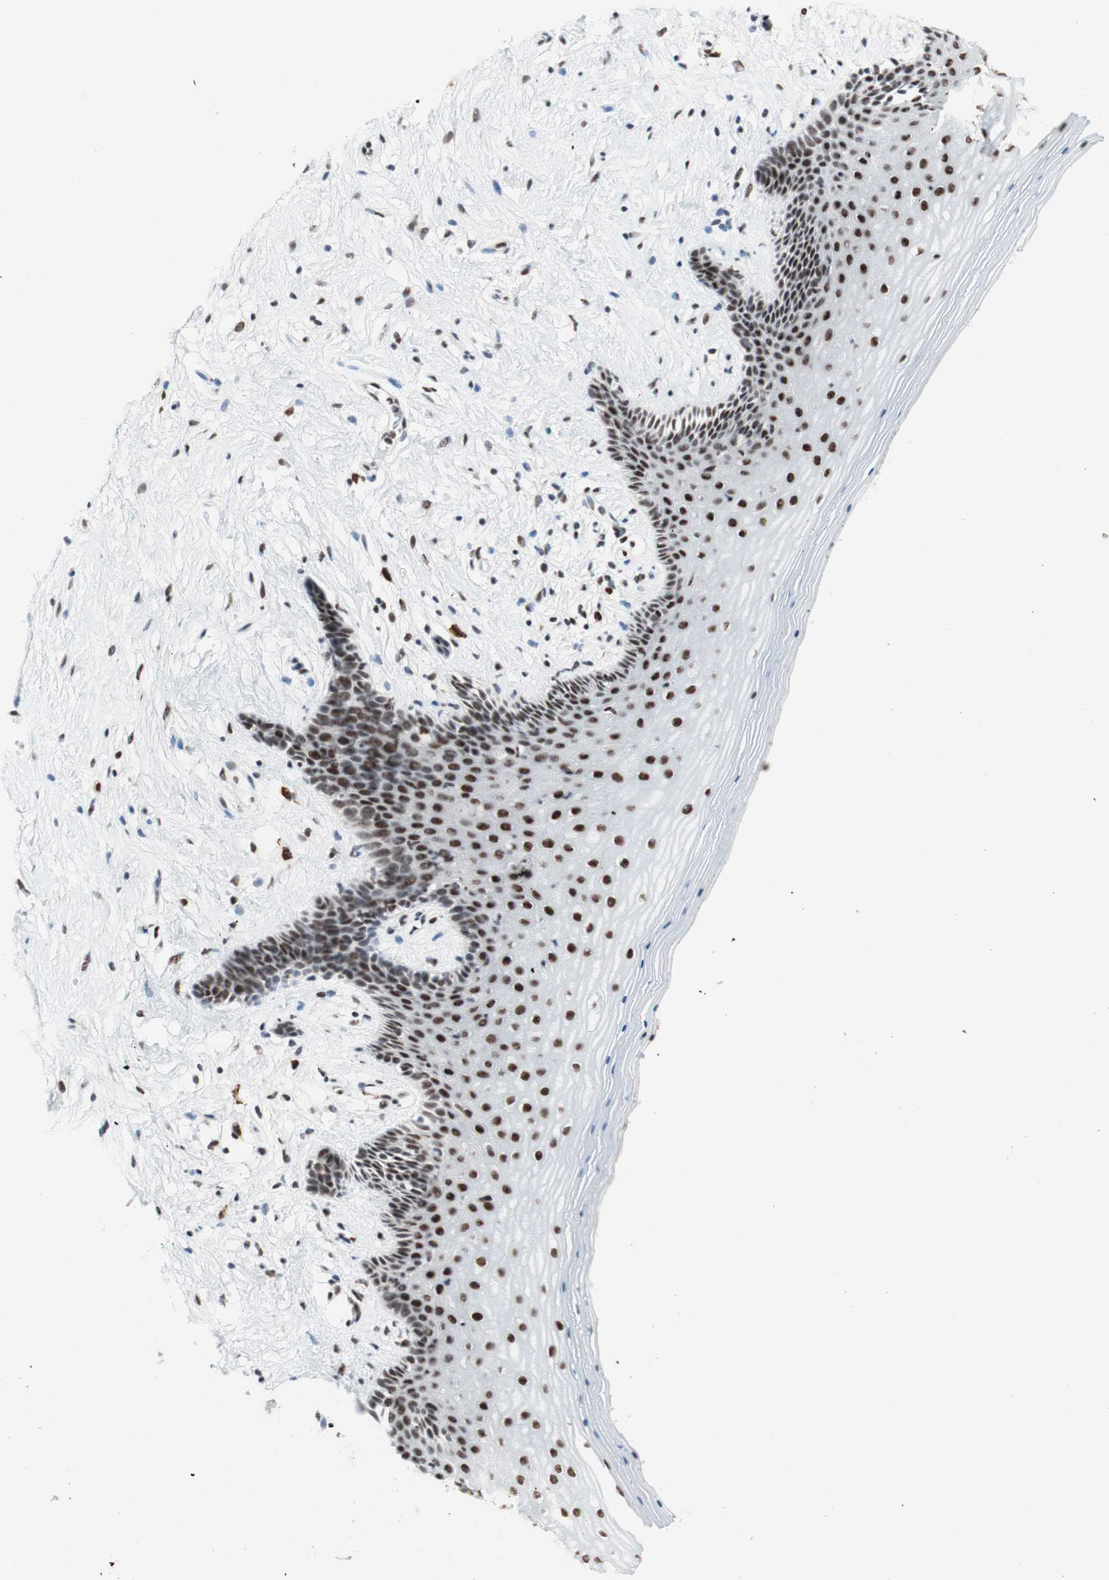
{"staining": {"intensity": "strong", "quantity": ">75%", "location": "nuclear"}, "tissue": "vagina", "cell_type": "Squamous epithelial cells", "image_type": "normal", "snomed": [{"axis": "morphology", "description": "Normal tissue, NOS"}, {"axis": "topography", "description": "Vagina"}], "caption": "Brown immunohistochemical staining in normal vagina shows strong nuclear positivity in approximately >75% of squamous epithelial cells.", "gene": "PRPF19", "patient": {"sex": "female", "age": 44}}